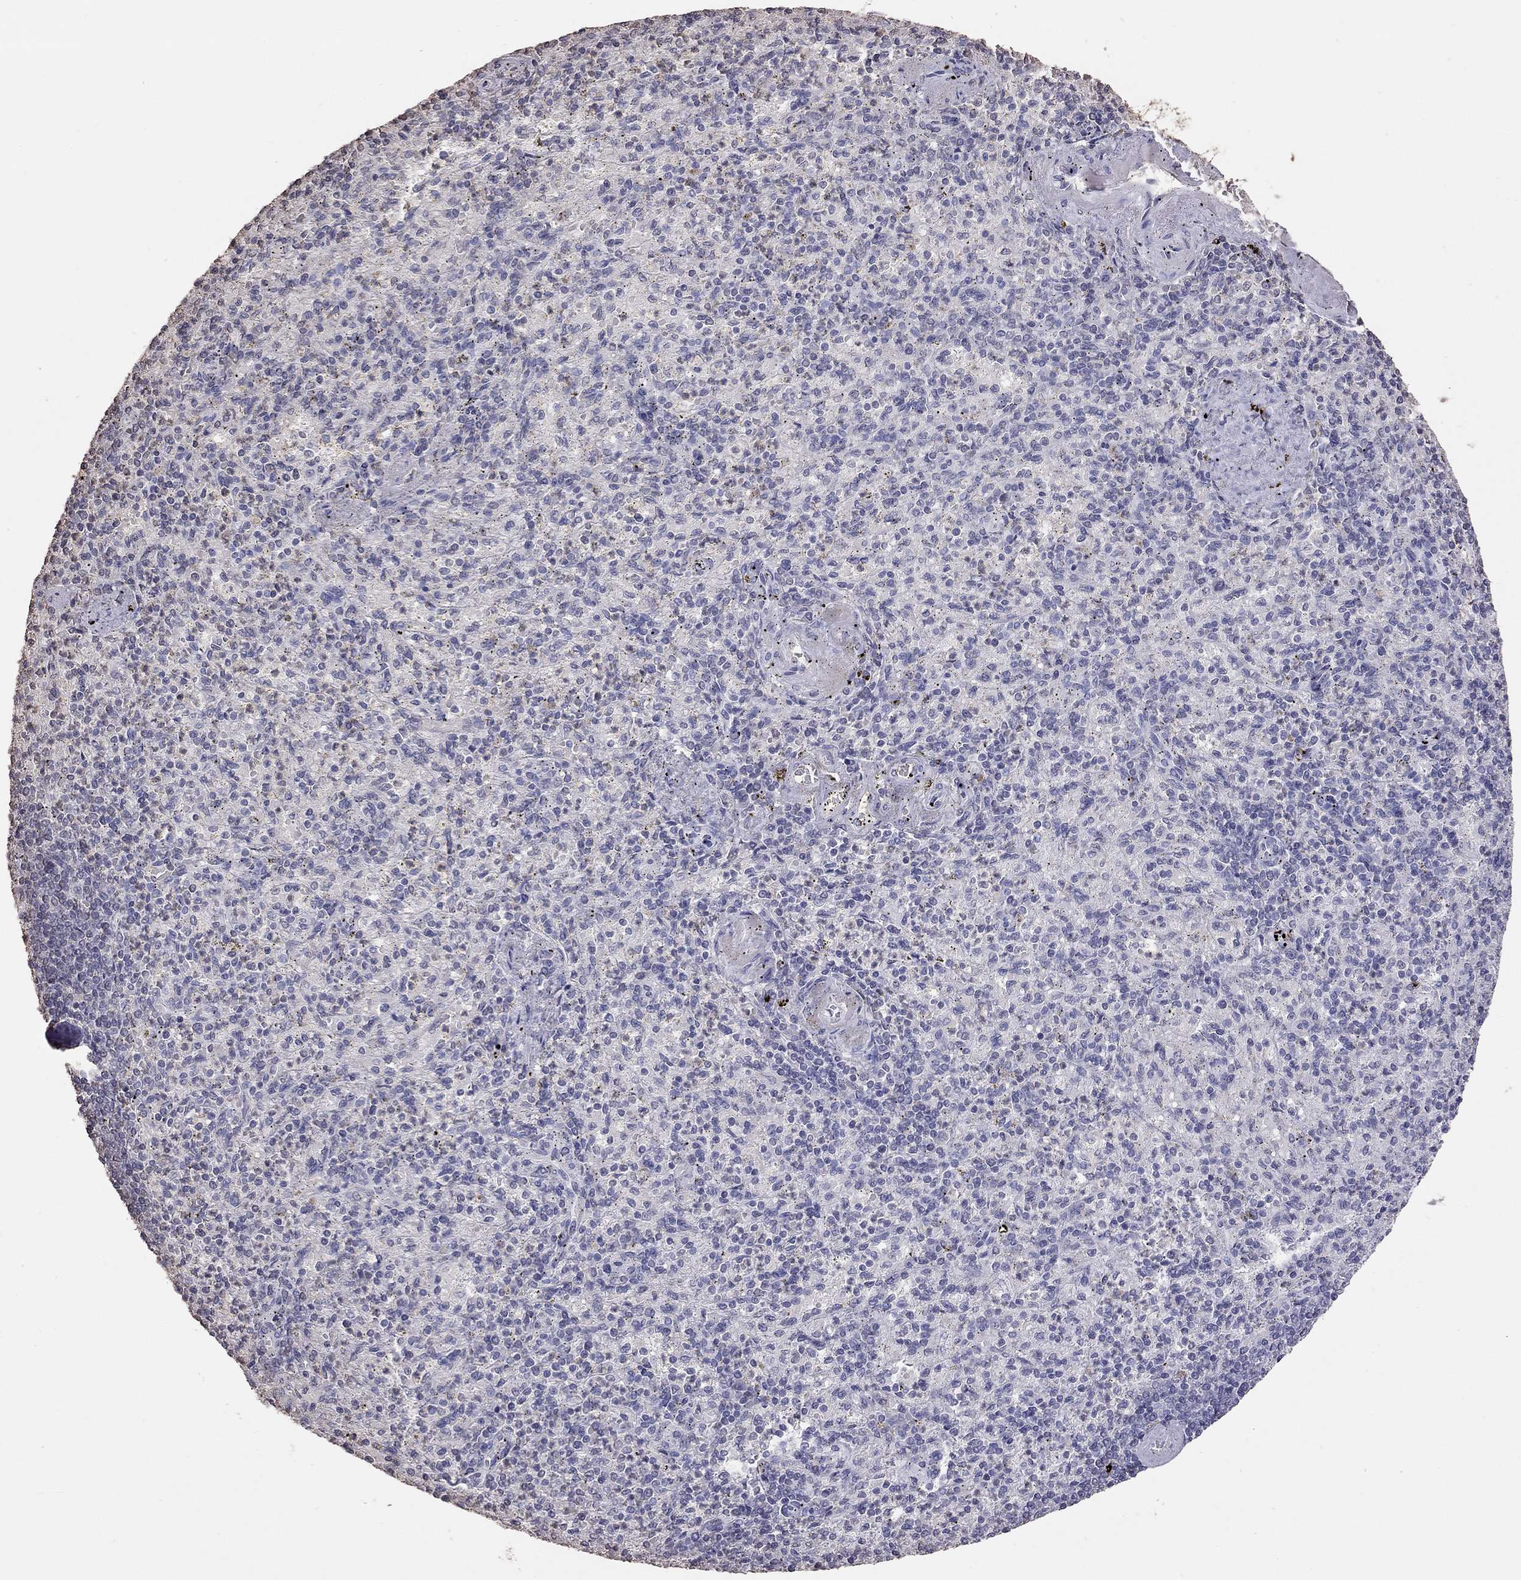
{"staining": {"intensity": "negative", "quantity": "none", "location": "none"}, "tissue": "spleen", "cell_type": "Cells in red pulp", "image_type": "normal", "snomed": [{"axis": "morphology", "description": "Normal tissue, NOS"}, {"axis": "topography", "description": "Spleen"}], "caption": "An immunohistochemistry (IHC) photomicrograph of unremarkable spleen is shown. There is no staining in cells in red pulp of spleen. (DAB IHC visualized using brightfield microscopy, high magnification).", "gene": "SUN3", "patient": {"sex": "female", "age": 74}}